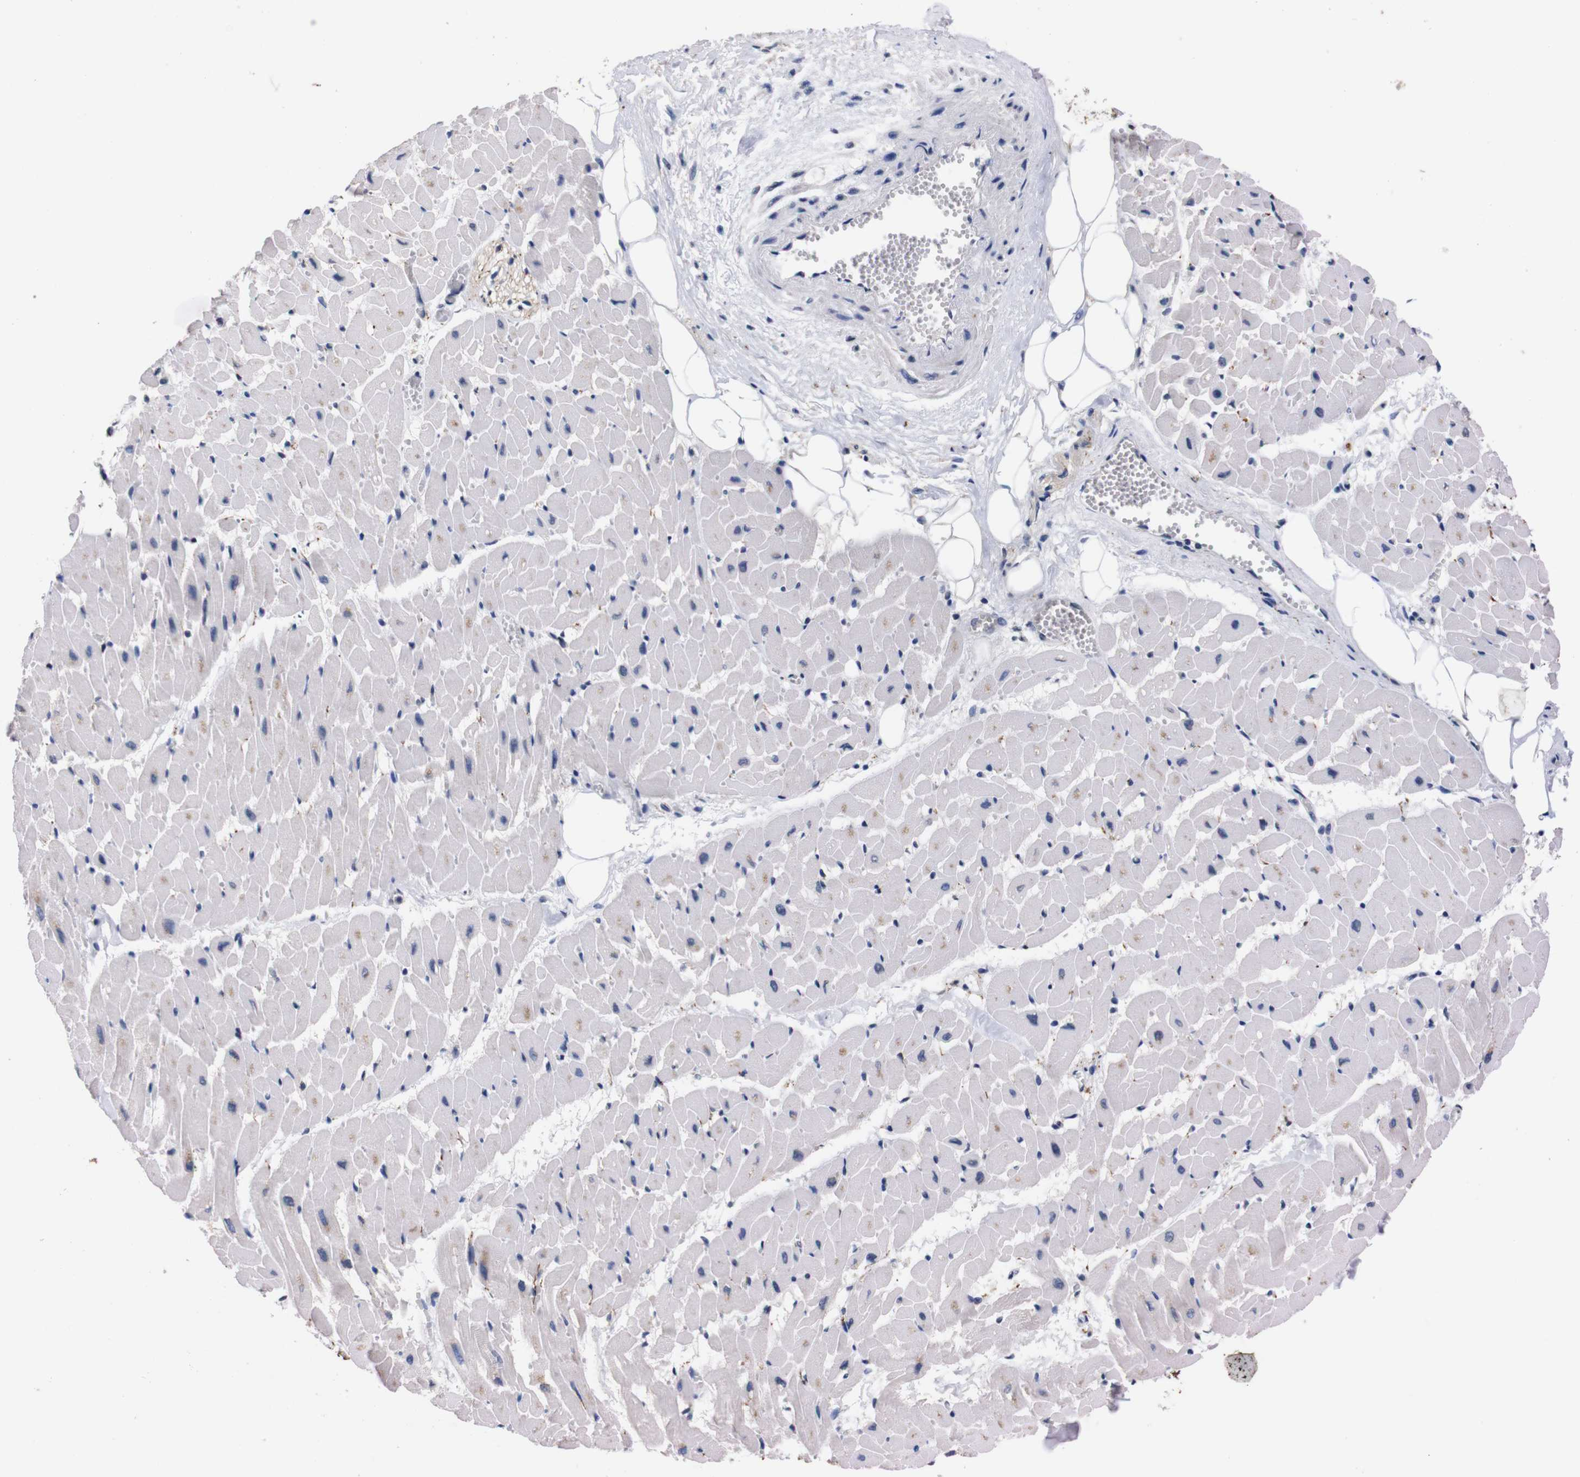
{"staining": {"intensity": "negative", "quantity": "none", "location": "none"}, "tissue": "heart muscle", "cell_type": "Cardiomyocytes", "image_type": "normal", "snomed": [{"axis": "morphology", "description": "Normal tissue, NOS"}, {"axis": "topography", "description": "Heart"}], "caption": "A high-resolution histopathology image shows IHC staining of normal heart muscle, which displays no significant expression in cardiomyocytes. (IHC, brightfield microscopy, high magnification).", "gene": "TNFRSF21", "patient": {"sex": "female", "age": 19}}